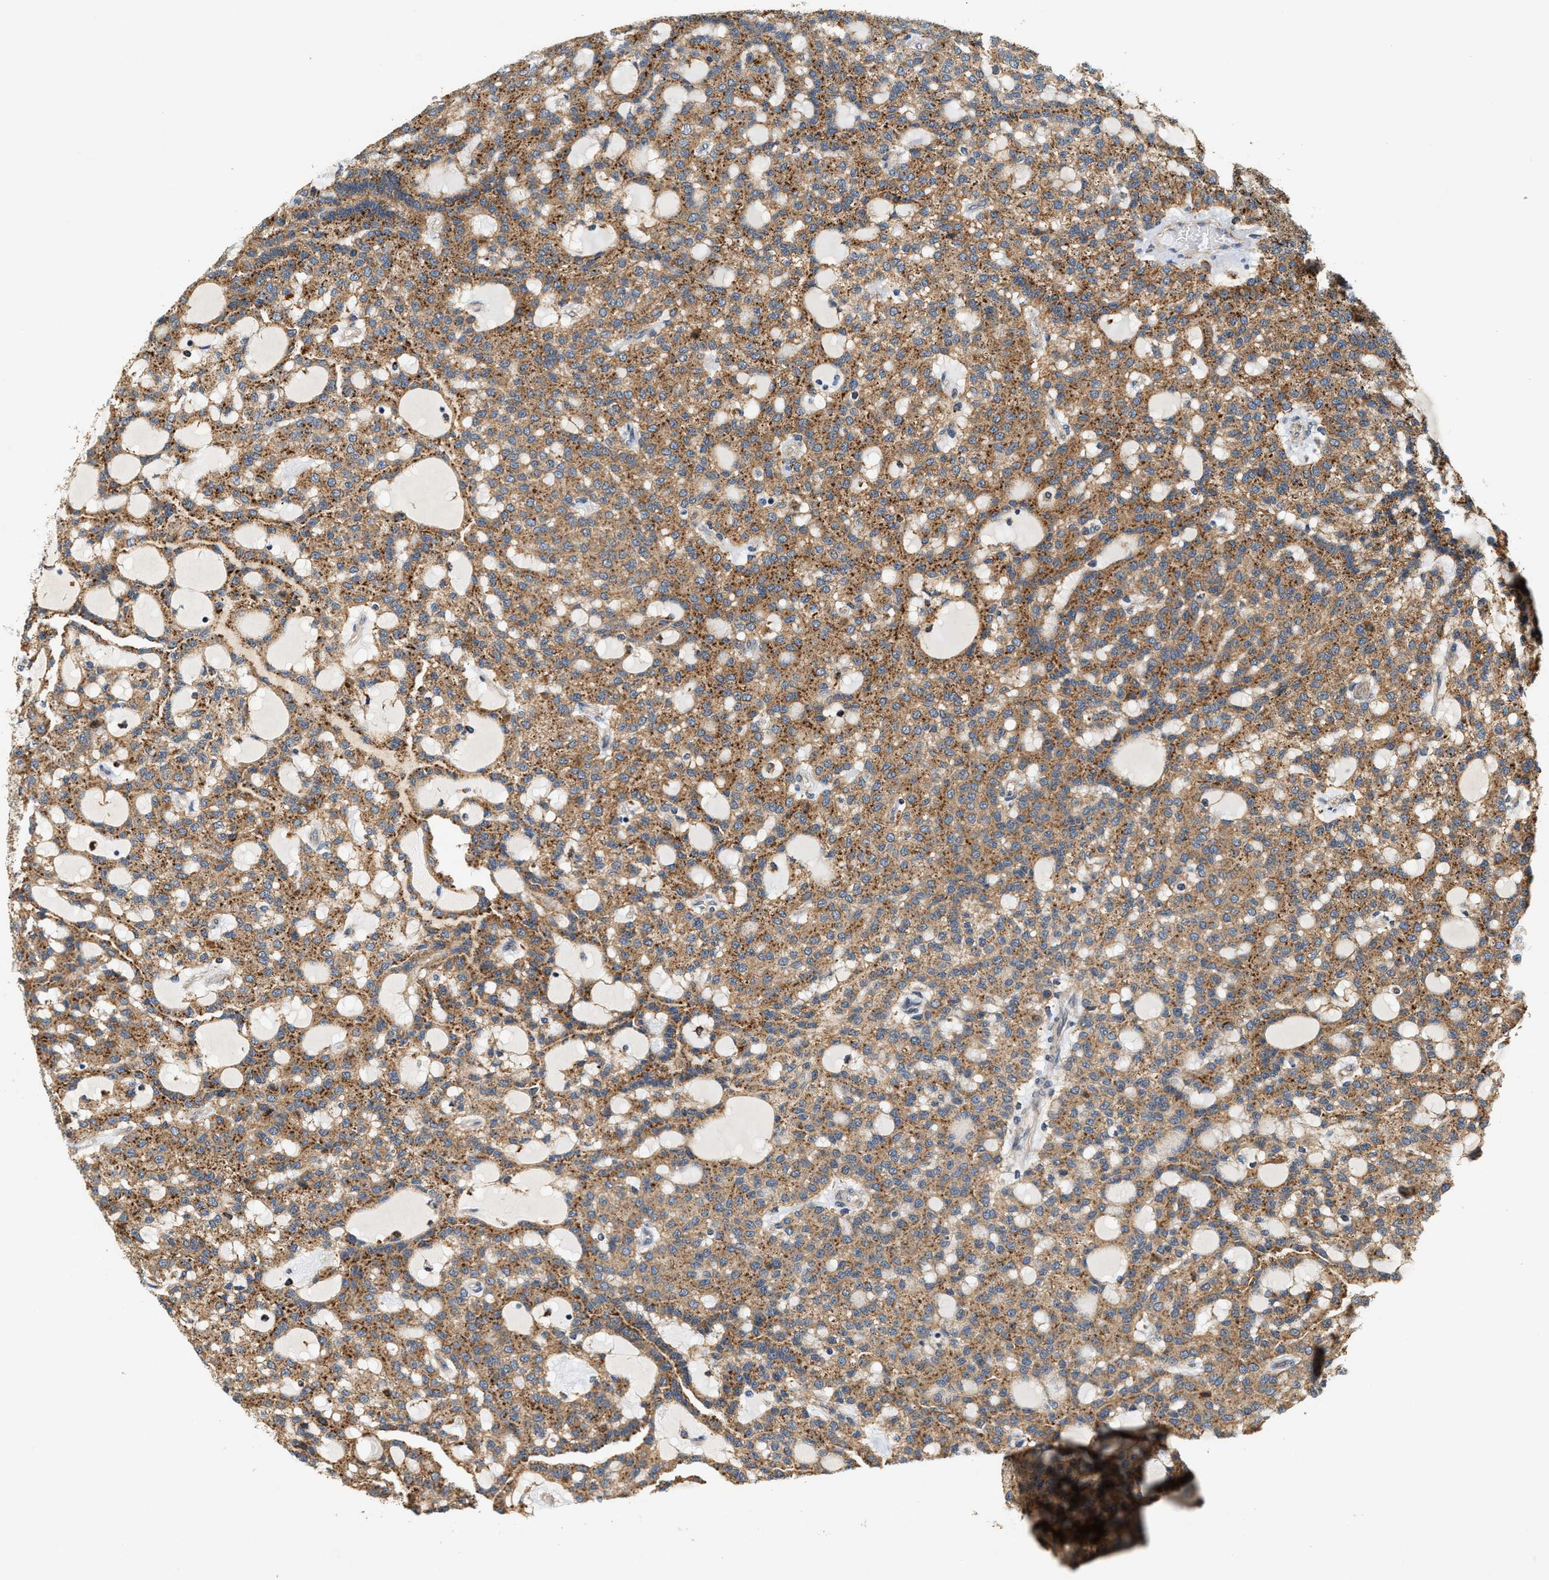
{"staining": {"intensity": "strong", "quantity": ">75%", "location": "cytoplasmic/membranous"}, "tissue": "renal cancer", "cell_type": "Tumor cells", "image_type": "cancer", "snomed": [{"axis": "morphology", "description": "Adenocarcinoma, NOS"}, {"axis": "topography", "description": "Kidney"}], "caption": "Renal cancer tissue shows strong cytoplasmic/membranous positivity in about >75% of tumor cells, visualized by immunohistochemistry.", "gene": "DUSP10", "patient": {"sex": "male", "age": 63}}